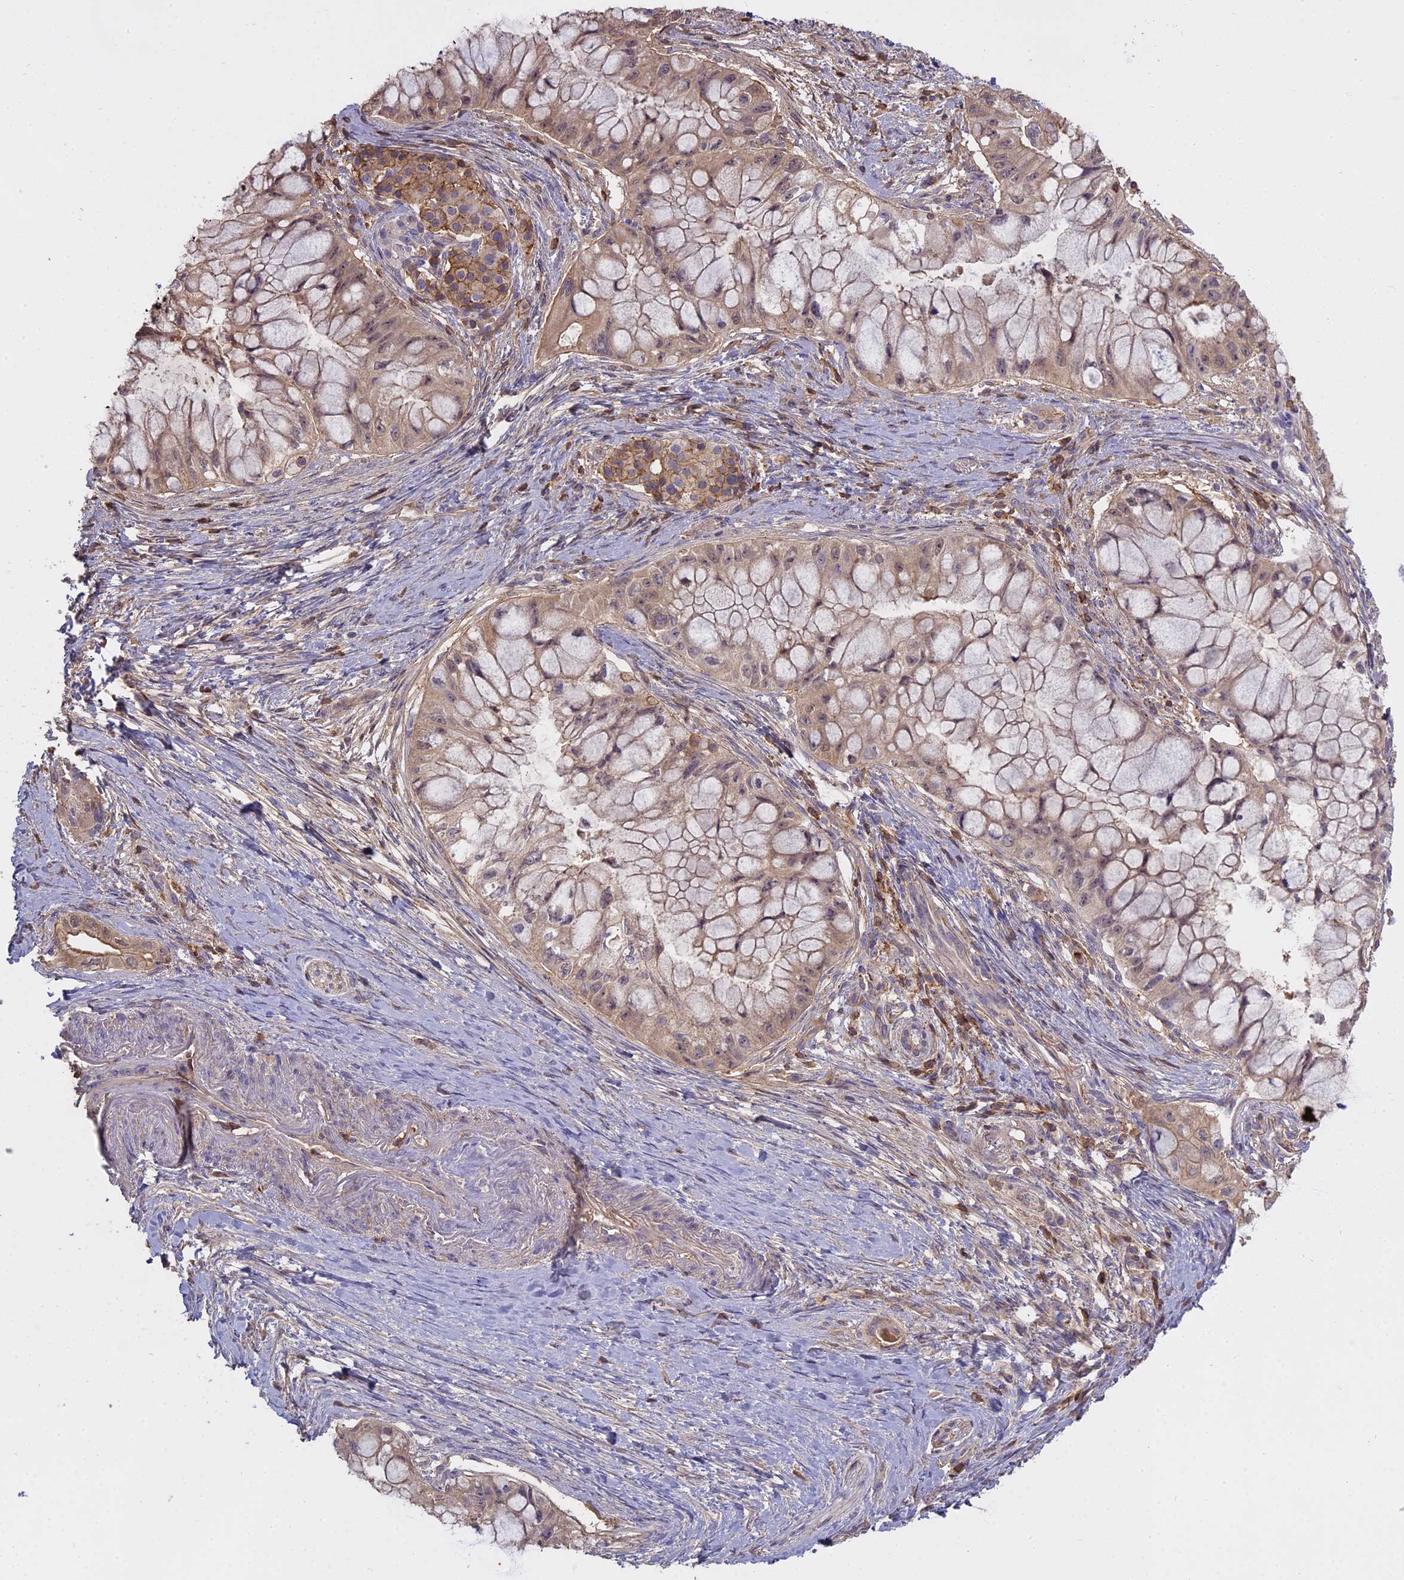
{"staining": {"intensity": "weak", "quantity": "25%-75%", "location": "cytoplasmic/membranous"}, "tissue": "pancreatic cancer", "cell_type": "Tumor cells", "image_type": "cancer", "snomed": [{"axis": "morphology", "description": "Adenocarcinoma, NOS"}, {"axis": "topography", "description": "Pancreas"}], "caption": "Protein expression analysis of pancreatic cancer (adenocarcinoma) demonstrates weak cytoplasmic/membranous expression in about 25%-75% of tumor cells.", "gene": "CFAP119", "patient": {"sex": "male", "age": 48}}